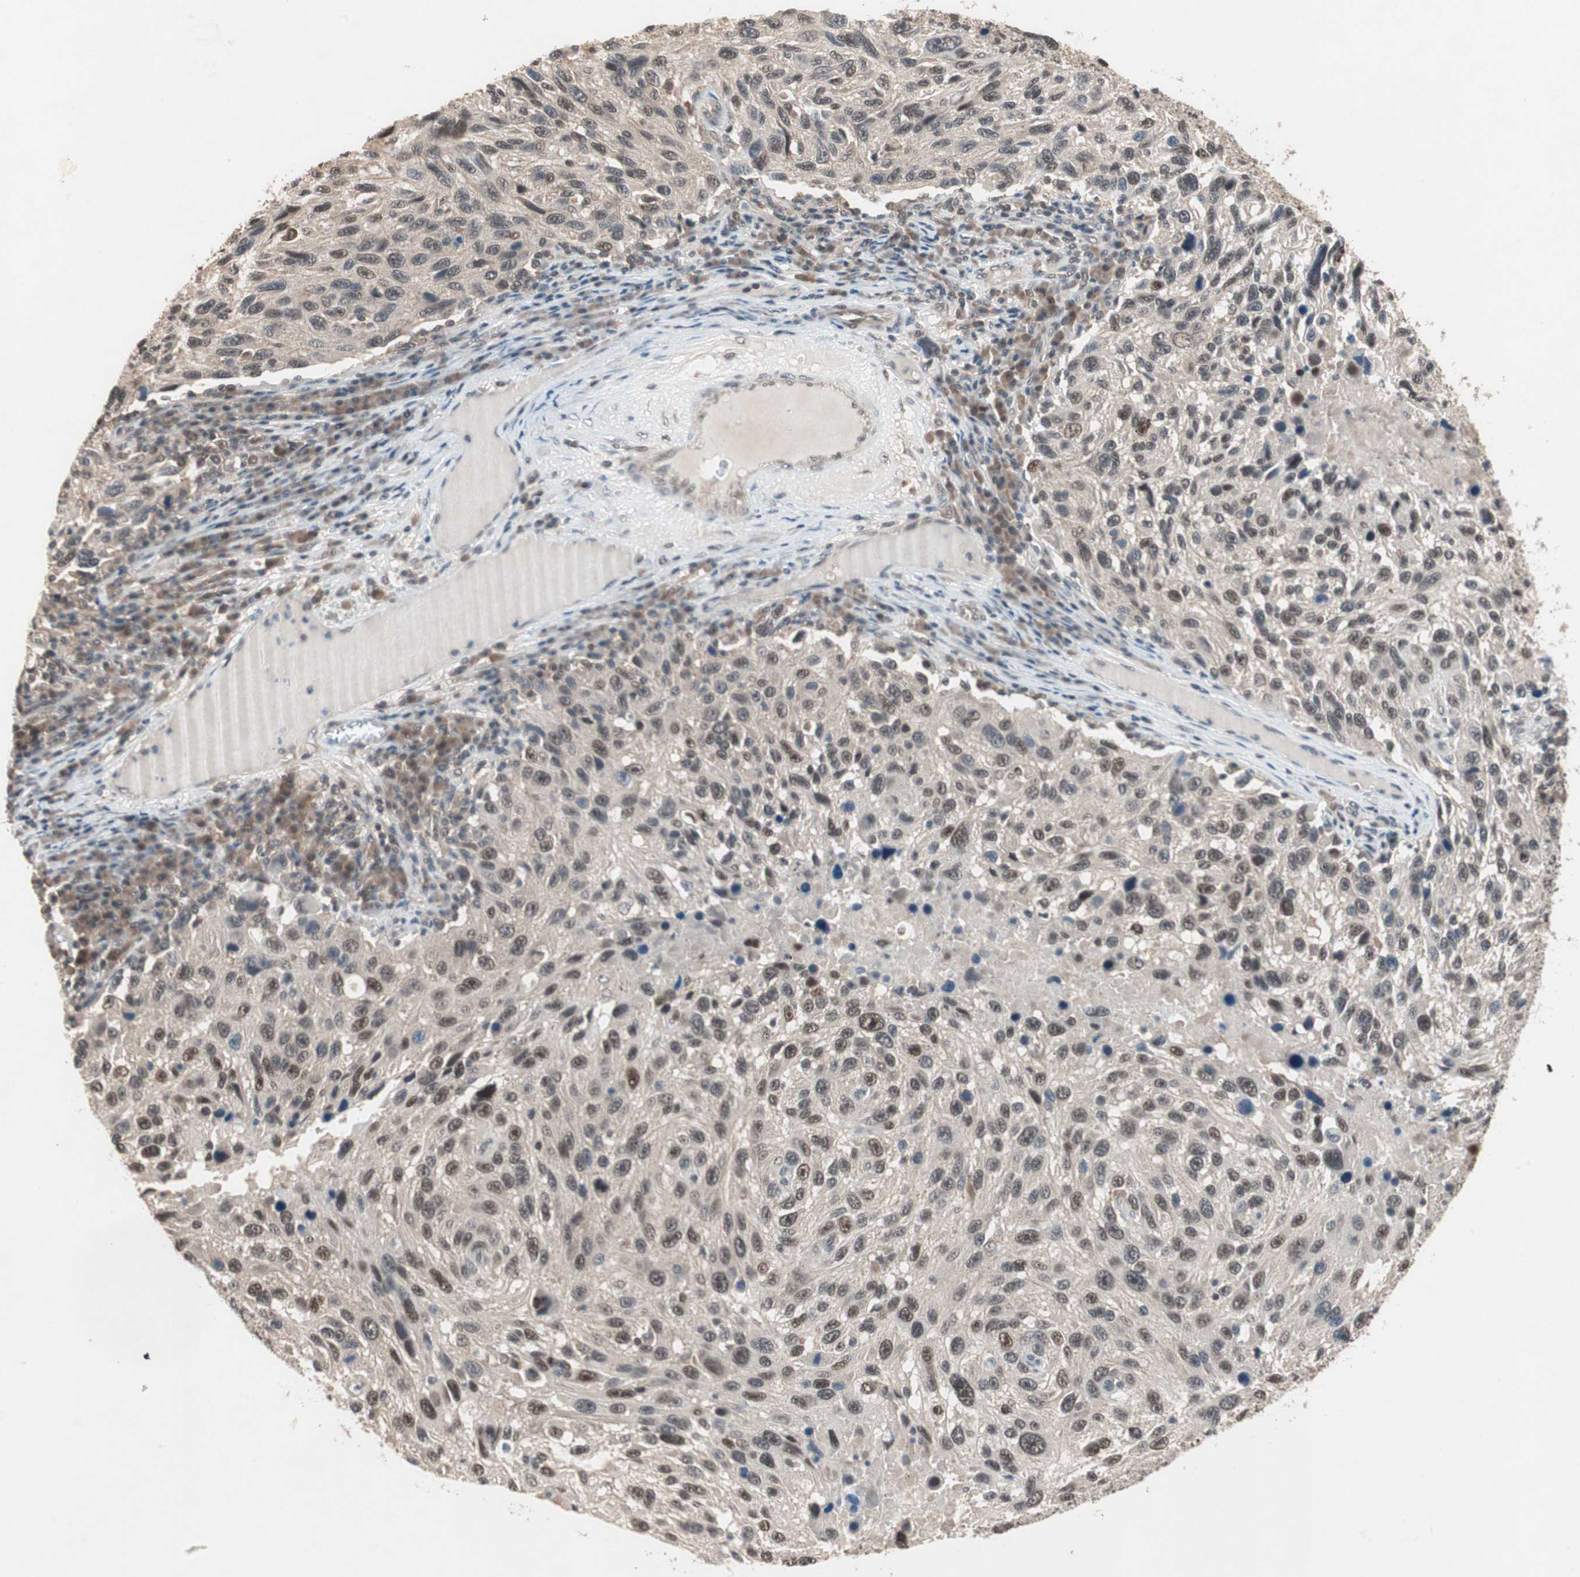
{"staining": {"intensity": "moderate", "quantity": ">75%", "location": "cytoplasmic/membranous,nuclear"}, "tissue": "melanoma", "cell_type": "Tumor cells", "image_type": "cancer", "snomed": [{"axis": "morphology", "description": "Malignant melanoma, NOS"}, {"axis": "topography", "description": "Skin"}], "caption": "Melanoma tissue reveals moderate cytoplasmic/membranous and nuclear expression in approximately >75% of tumor cells, visualized by immunohistochemistry.", "gene": "GART", "patient": {"sex": "male", "age": 53}}